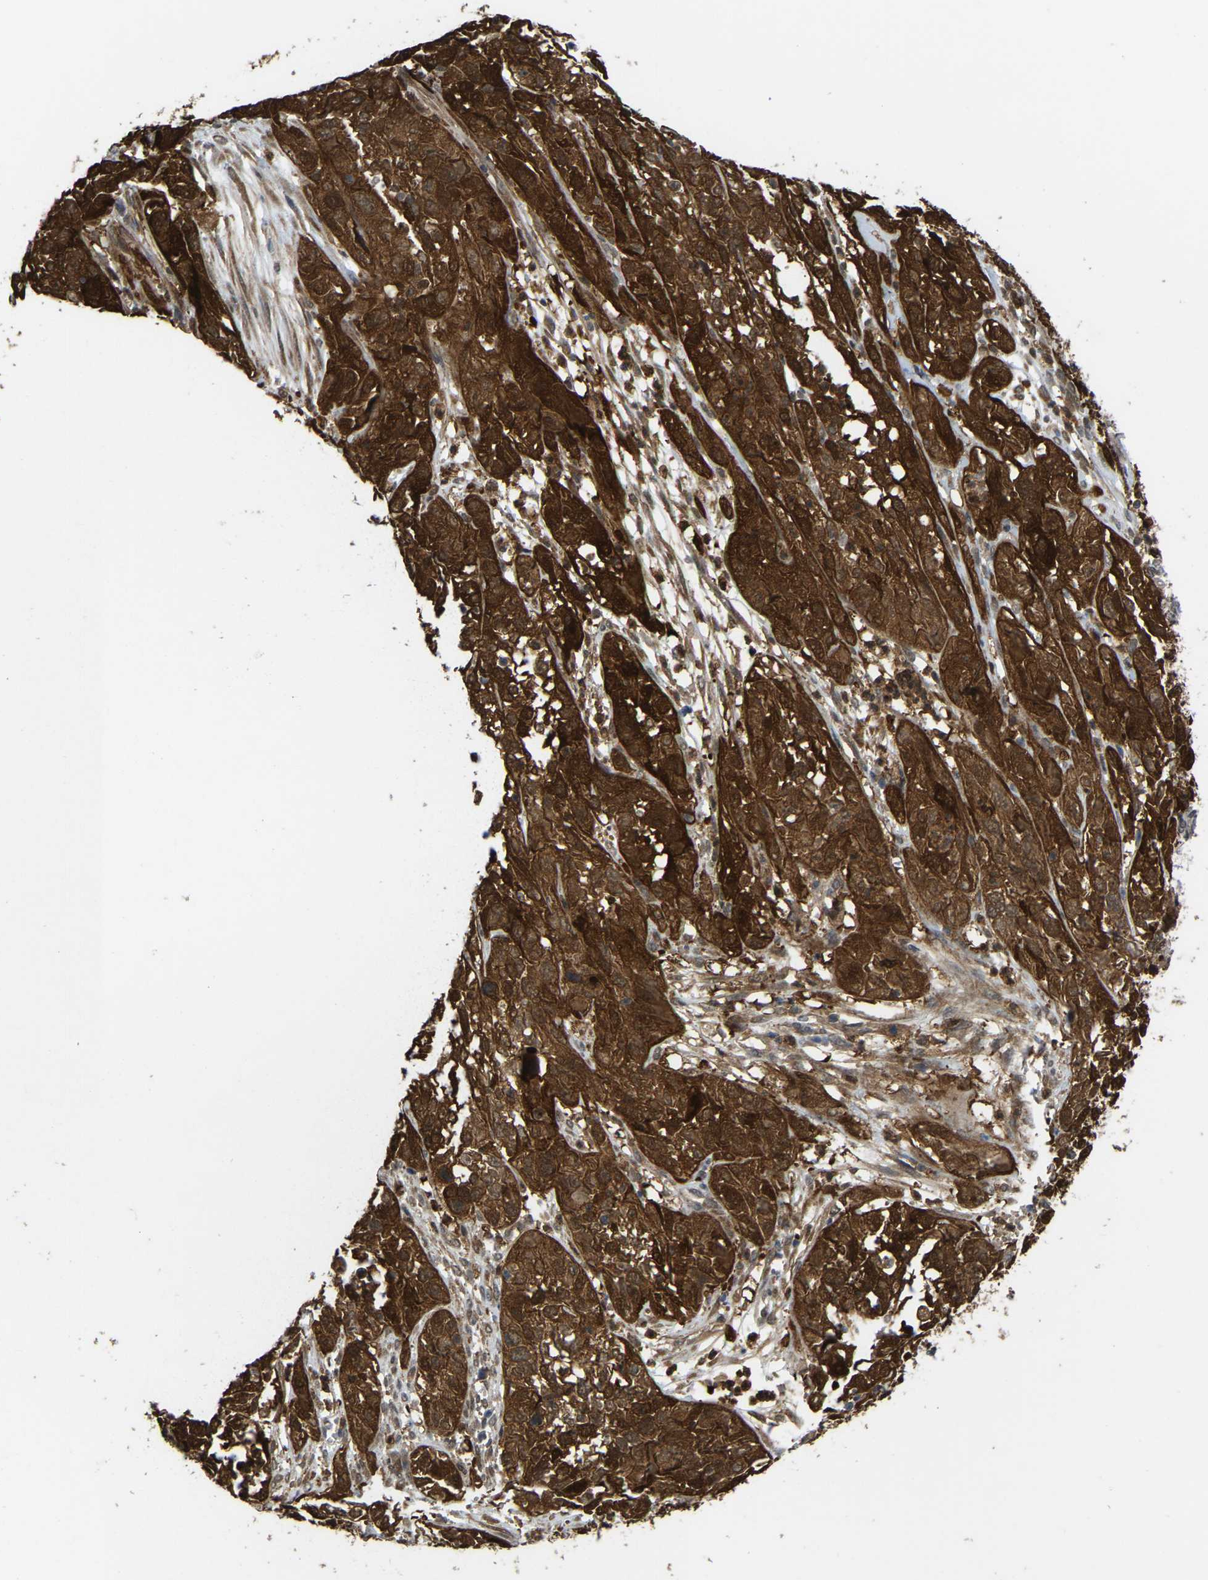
{"staining": {"intensity": "strong", "quantity": ">75%", "location": "cytoplasmic/membranous"}, "tissue": "cervical cancer", "cell_type": "Tumor cells", "image_type": "cancer", "snomed": [{"axis": "morphology", "description": "Squamous cell carcinoma, NOS"}, {"axis": "topography", "description": "Cervix"}], "caption": "Immunohistochemistry (IHC) histopathology image of cervical cancer stained for a protein (brown), which reveals high levels of strong cytoplasmic/membranous staining in about >75% of tumor cells.", "gene": "SERPINB5", "patient": {"sex": "female", "age": 32}}